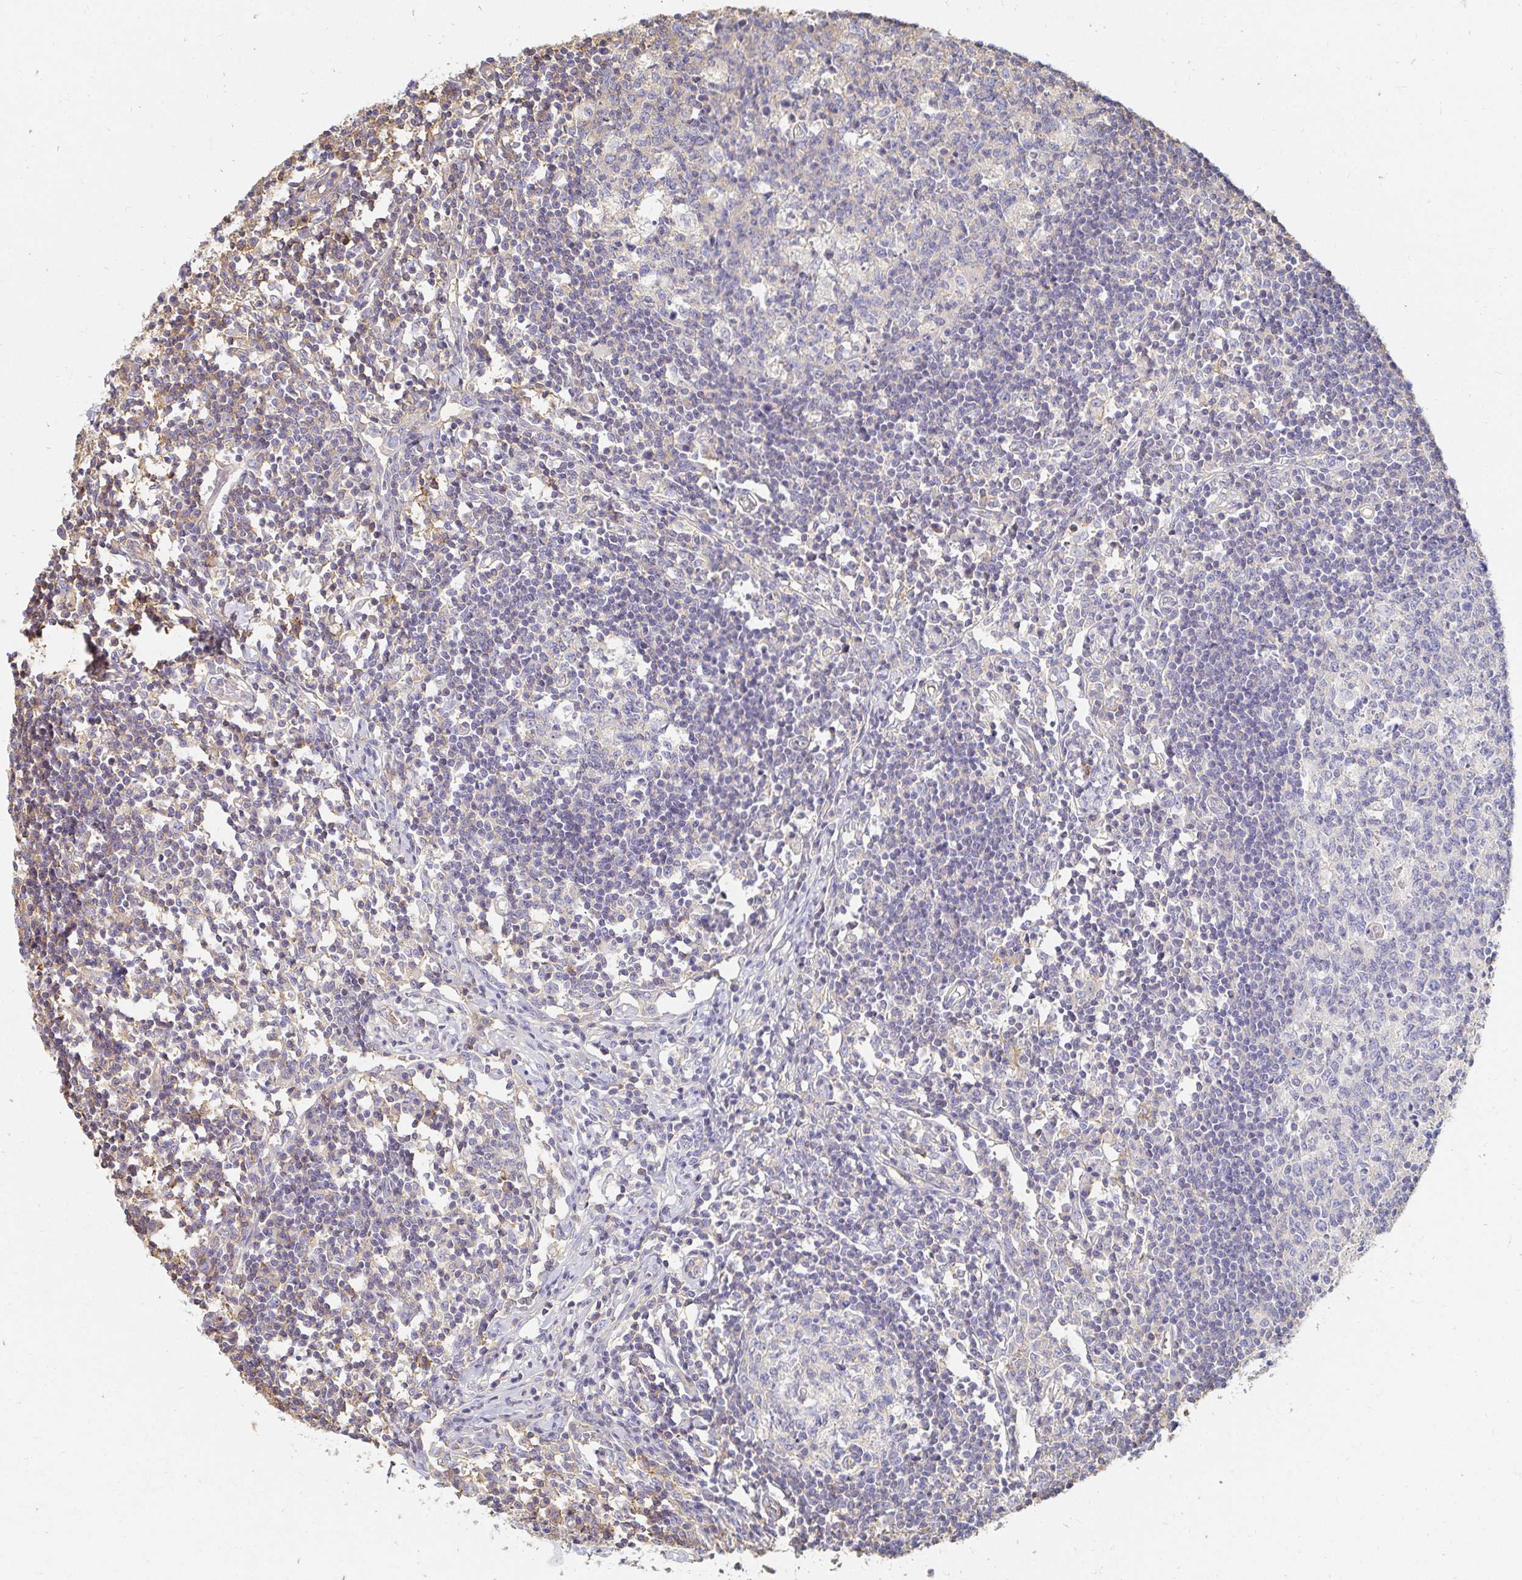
{"staining": {"intensity": "negative", "quantity": "none", "location": "none"}, "tissue": "lymph node", "cell_type": "Germinal center cells", "image_type": "normal", "snomed": [{"axis": "morphology", "description": "Normal tissue, NOS"}, {"axis": "topography", "description": "Lymph node"}], "caption": "Germinal center cells show no significant positivity in benign lymph node. (IHC, brightfield microscopy, high magnification).", "gene": "TSPAN19", "patient": {"sex": "male", "age": 67}}